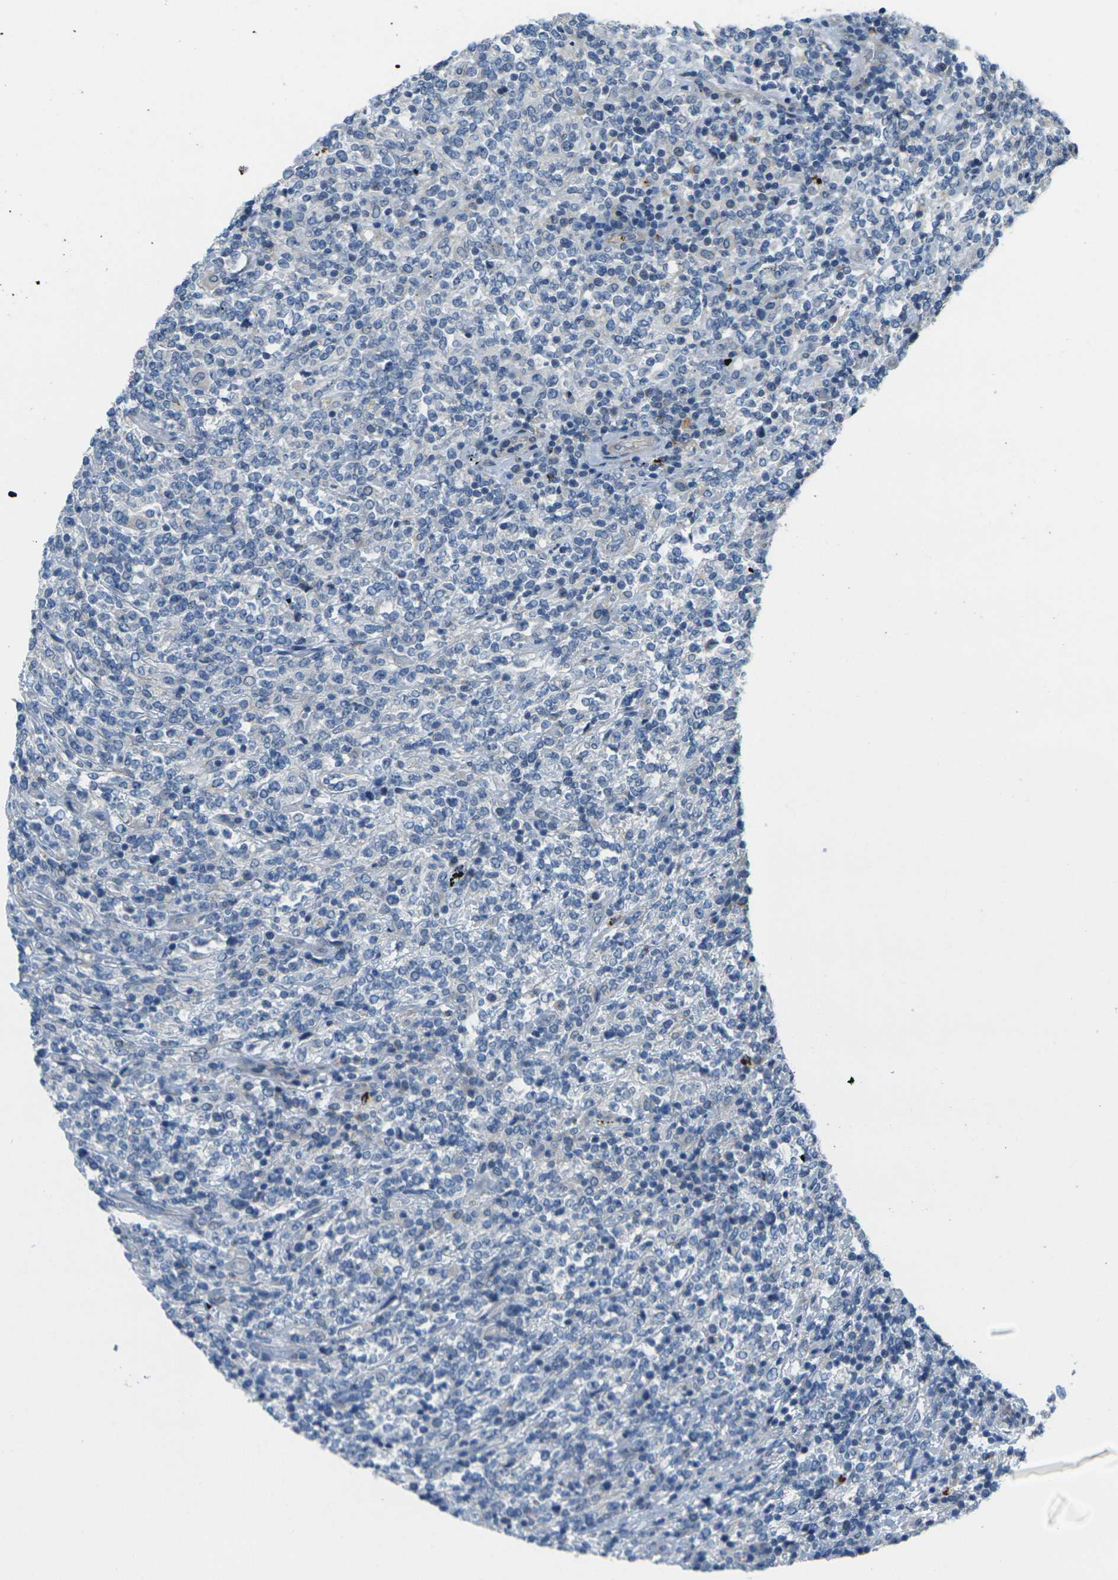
{"staining": {"intensity": "negative", "quantity": "none", "location": "none"}, "tissue": "lymphoma", "cell_type": "Tumor cells", "image_type": "cancer", "snomed": [{"axis": "morphology", "description": "Malignant lymphoma, non-Hodgkin's type, High grade"}, {"axis": "topography", "description": "Soft tissue"}], "caption": "DAB immunohistochemical staining of lymphoma displays no significant expression in tumor cells.", "gene": "CYP2C8", "patient": {"sex": "male", "age": 18}}